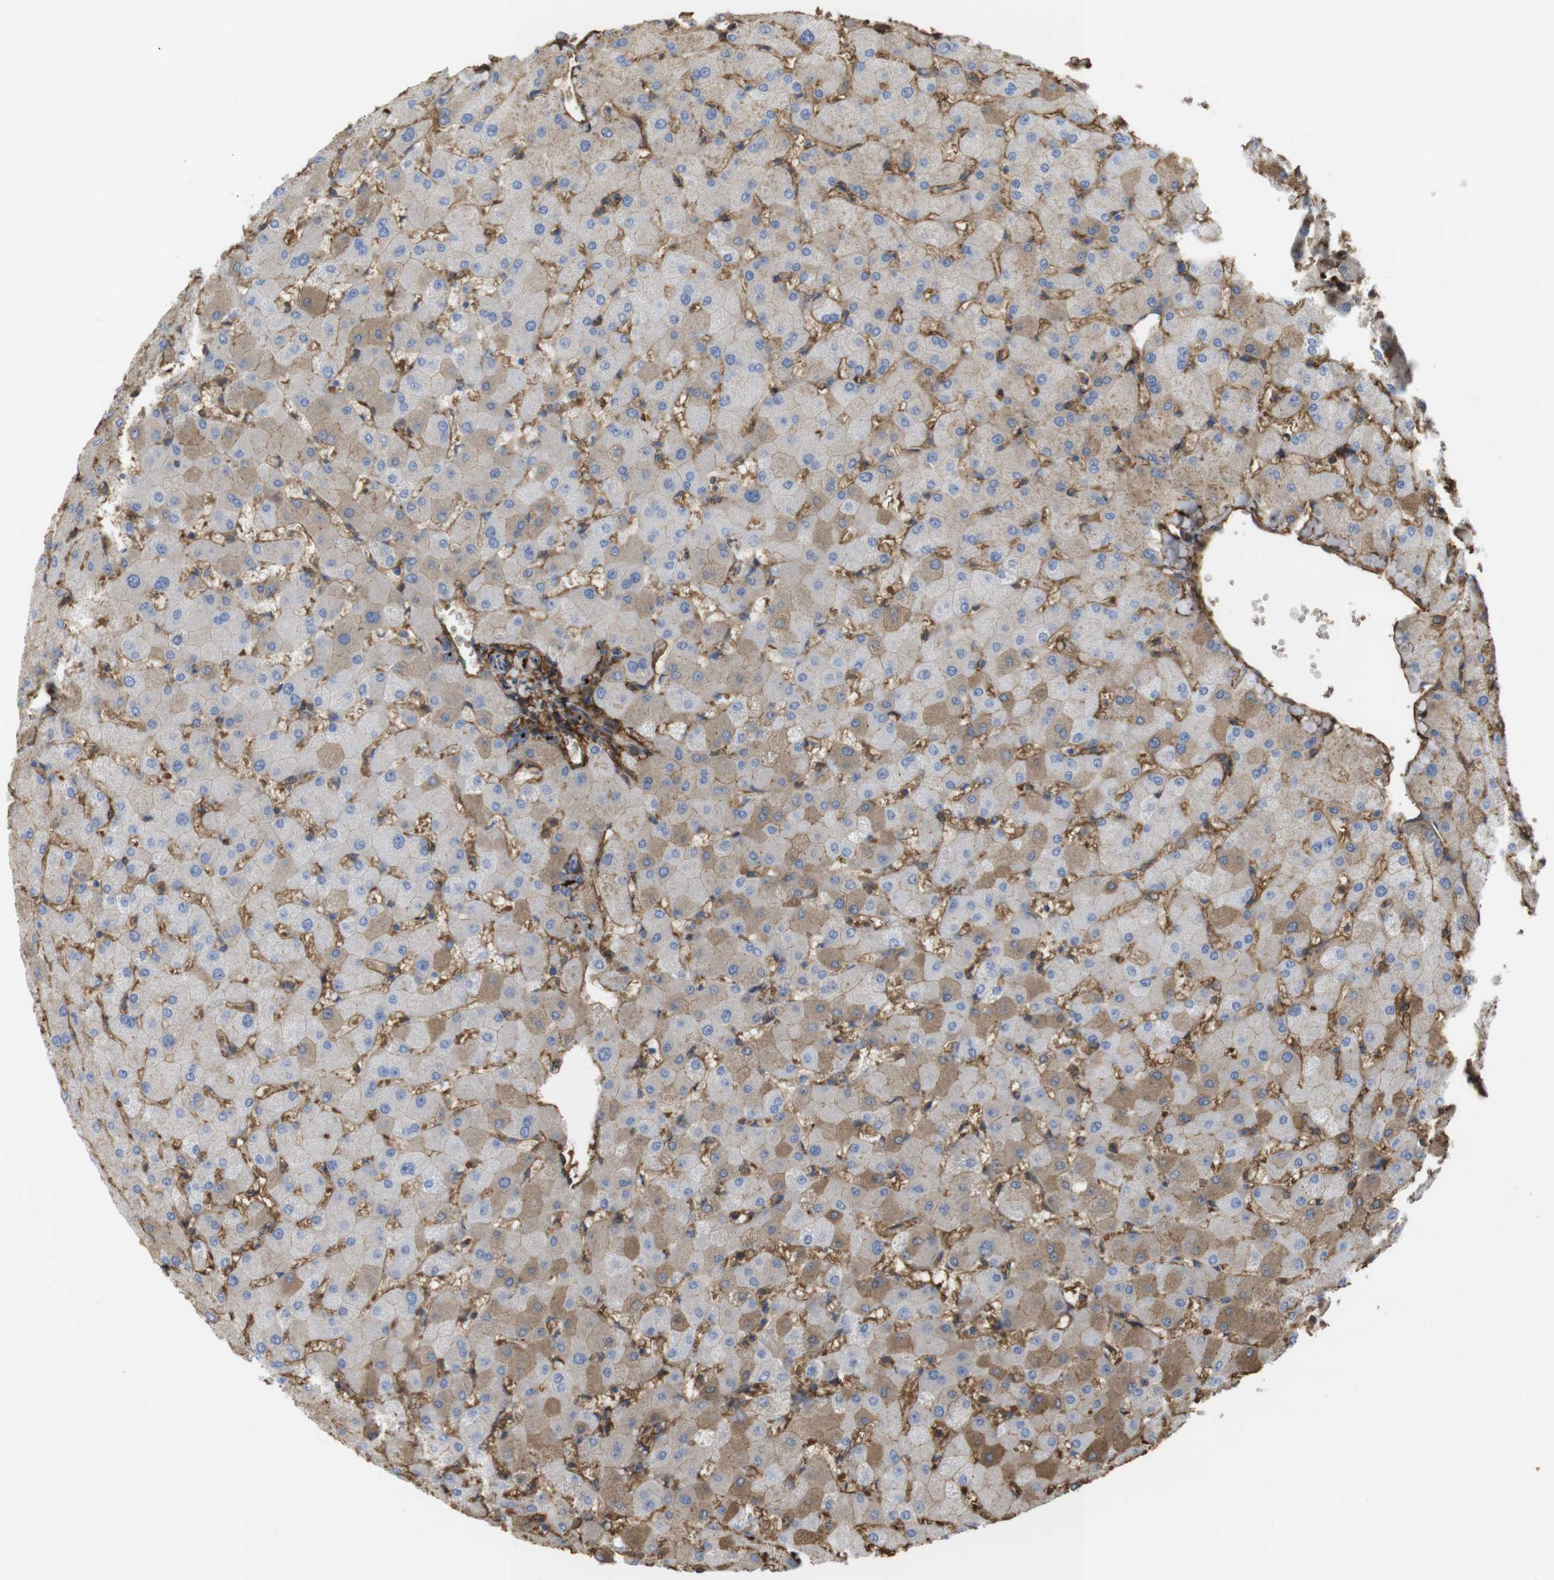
{"staining": {"intensity": "moderate", "quantity": "25%-75%", "location": "cytoplasmic/membranous"}, "tissue": "liver", "cell_type": "Cholangiocytes", "image_type": "normal", "snomed": [{"axis": "morphology", "description": "Normal tissue, NOS"}, {"axis": "topography", "description": "Liver"}], "caption": "Brown immunohistochemical staining in unremarkable liver demonstrates moderate cytoplasmic/membranous positivity in about 25%-75% of cholangiocytes. Nuclei are stained in blue.", "gene": "CYBRD1", "patient": {"sex": "female", "age": 63}}